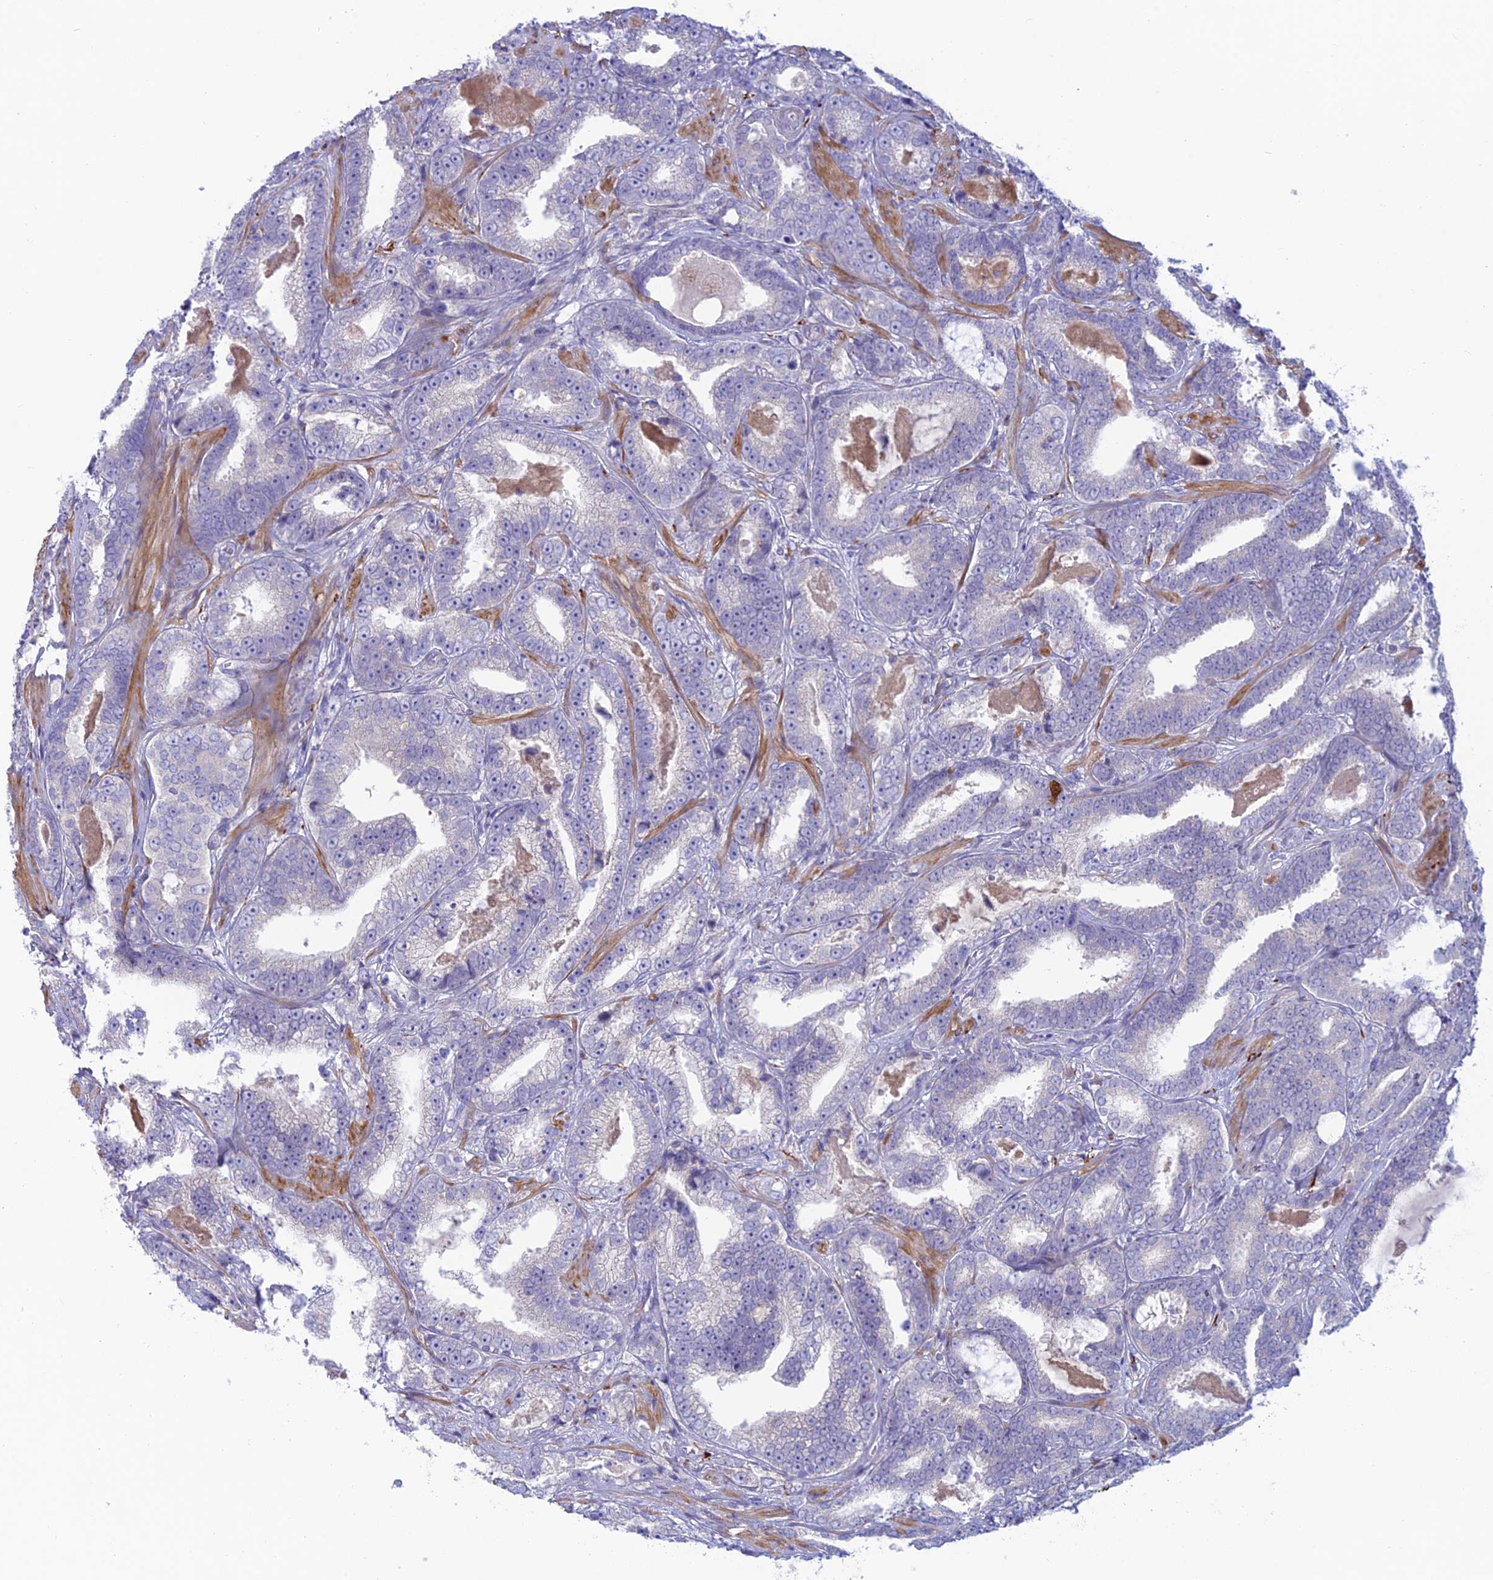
{"staining": {"intensity": "negative", "quantity": "none", "location": "none"}, "tissue": "prostate cancer", "cell_type": "Tumor cells", "image_type": "cancer", "snomed": [{"axis": "morphology", "description": "Adenocarcinoma, High grade"}, {"axis": "topography", "description": "Prostate and seminal vesicle, NOS"}], "caption": "There is no significant staining in tumor cells of adenocarcinoma (high-grade) (prostate).", "gene": "XPO7", "patient": {"sex": "male", "age": 67}}